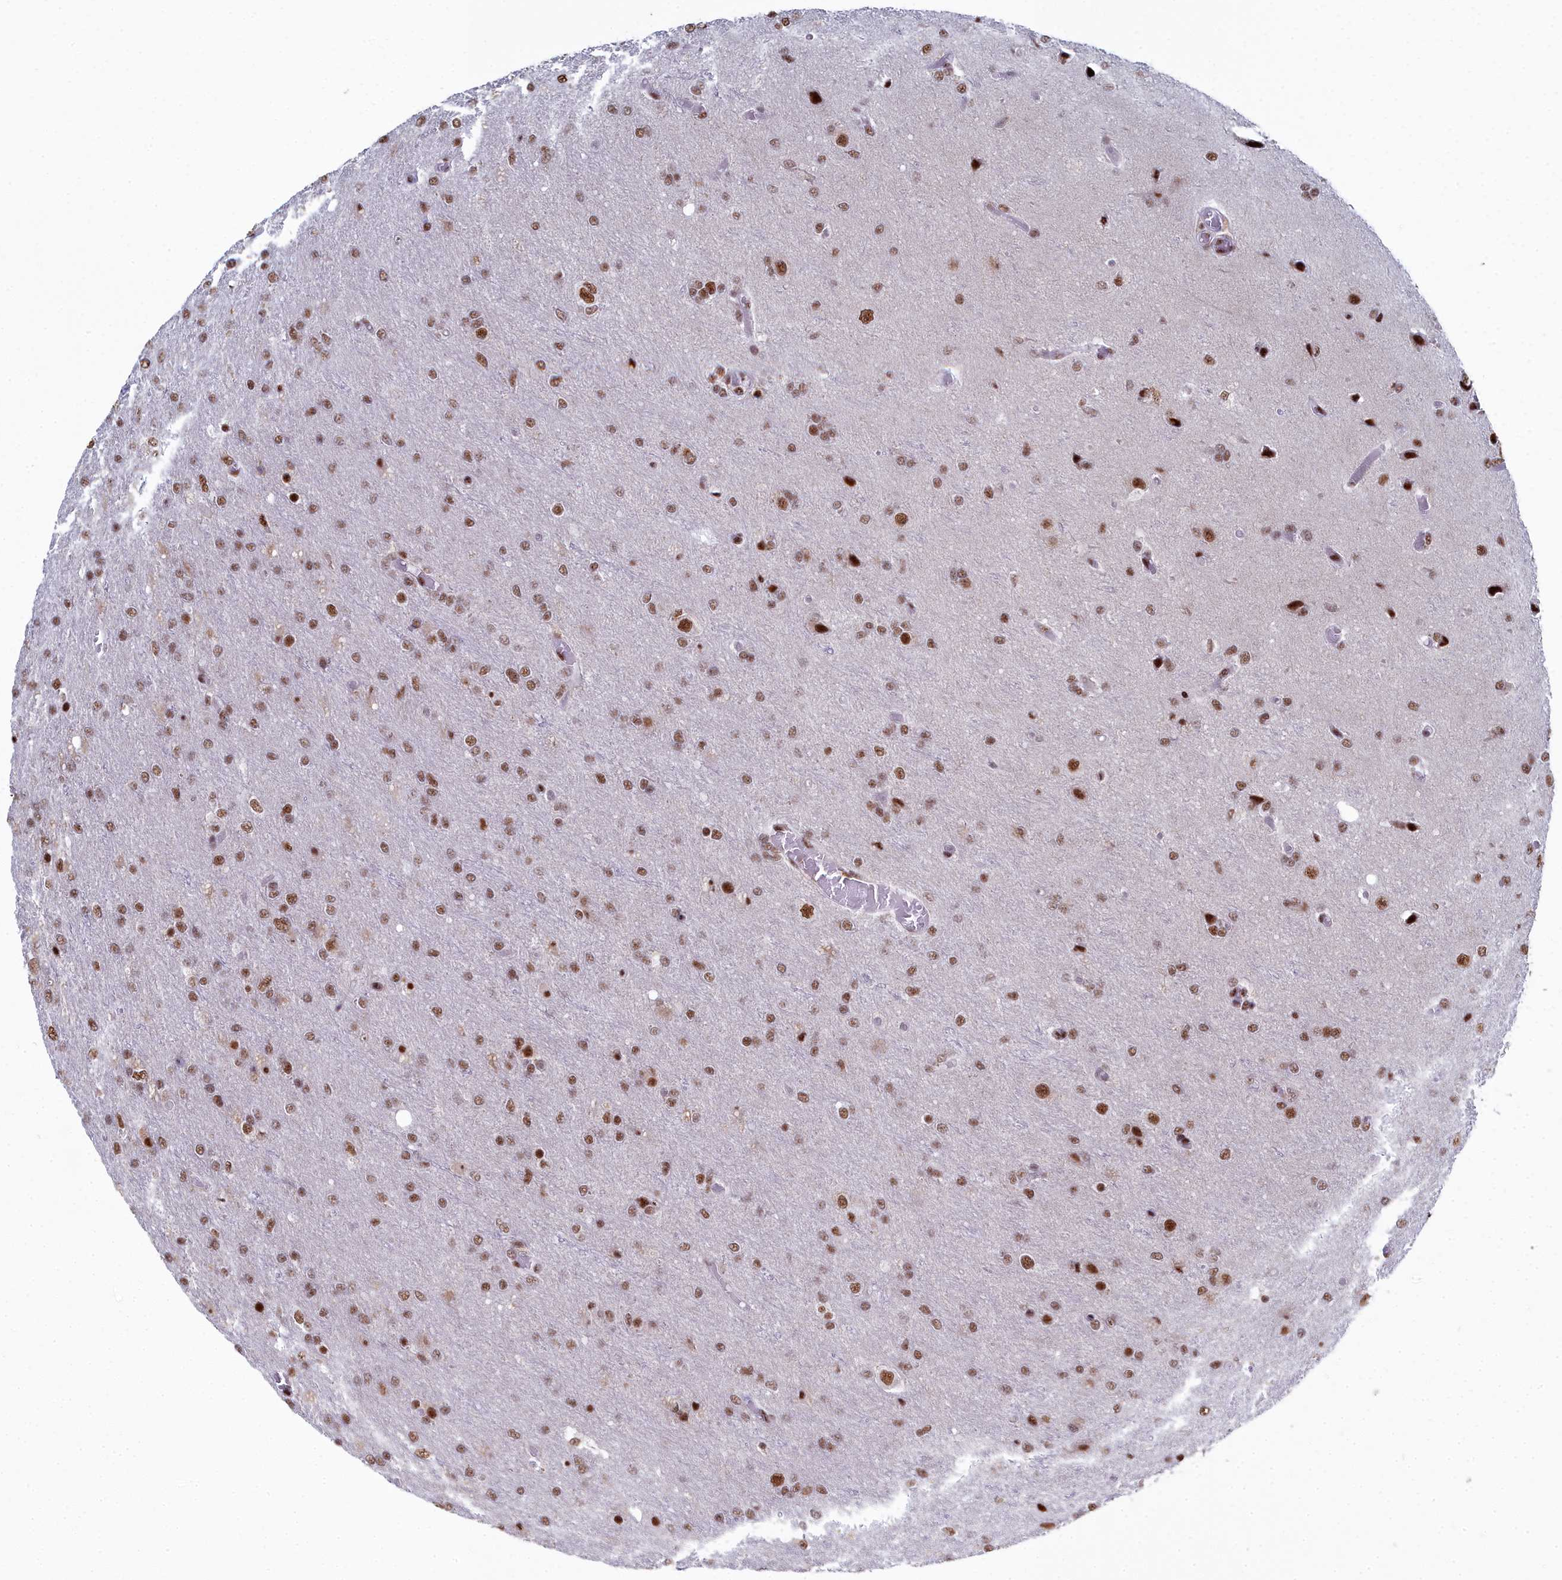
{"staining": {"intensity": "moderate", "quantity": ">75%", "location": "nuclear"}, "tissue": "glioma", "cell_type": "Tumor cells", "image_type": "cancer", "snomed": [{"axis": "morphology", "description": "Glioma, malignant, High grade"}, {"axis": "topography", "description": "Brain"}], "caption": "Moderate nuclear expression is seen in about >75% of tumor cells in malignant high-grade glioma.", "gene": "SF3B3", "patient": {"sex": "female", "age": 74}}